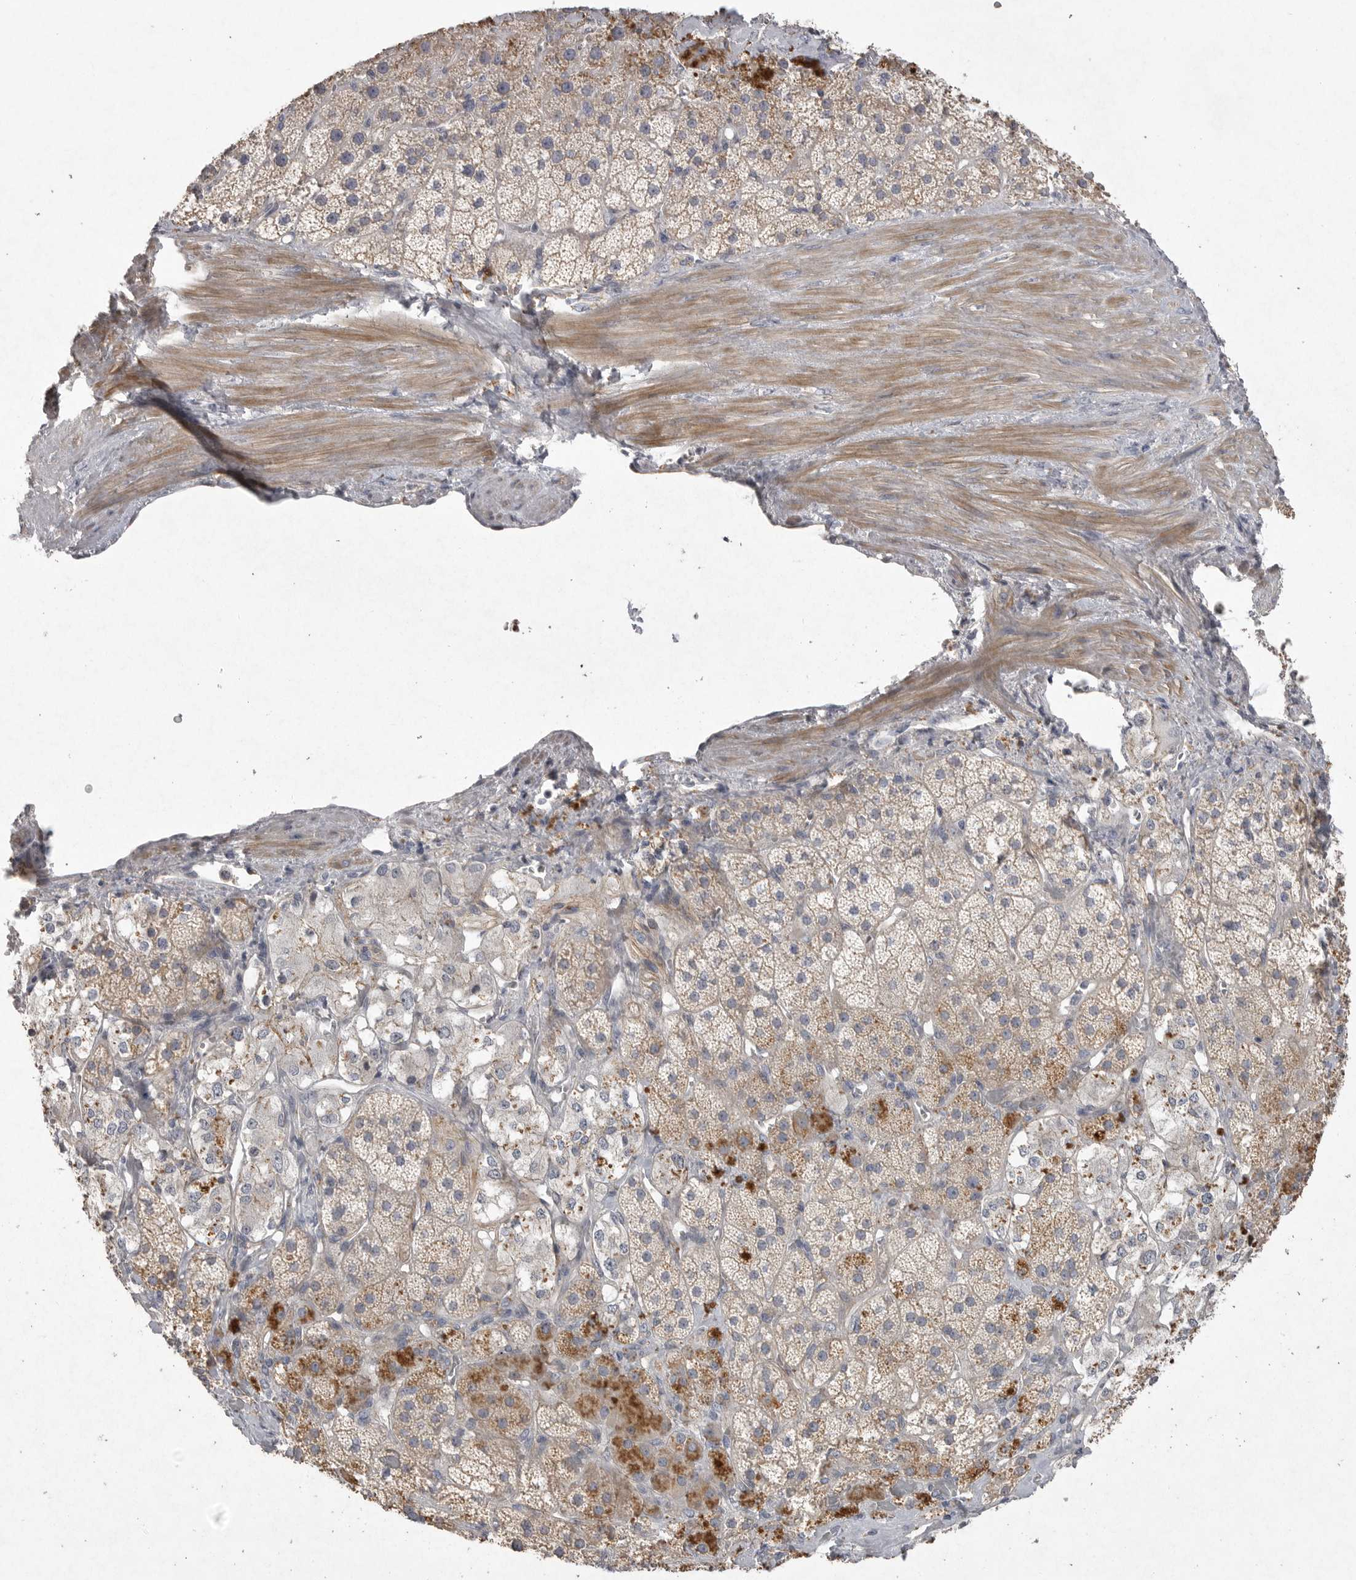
{"staining": {"intensity": "moderate", "quantity": "<25%", "location": "cytoplasmic/membranous"}, "tissue": "adrenal gland", "cell_type": "Glandular cells", "image_type": "normal", "snomed": [{"axis": "morphology", "description": "Normal tissue, NOS"}, {"axis": "topography", "description": "Adrenal gland"}], "caption": "Protein staining of normal adrenal gland exhibits moderate cytoplasmic/membranous expression in about <25% of glandular cells. The staining was performed using DAB (3,3'-diaminobenzidine), with brown indicating positive protein expression. Nuclei are stained blue with hematoxylin.", "gene": "VANGL2", "patient": {"sex": "male", "age": 57}}